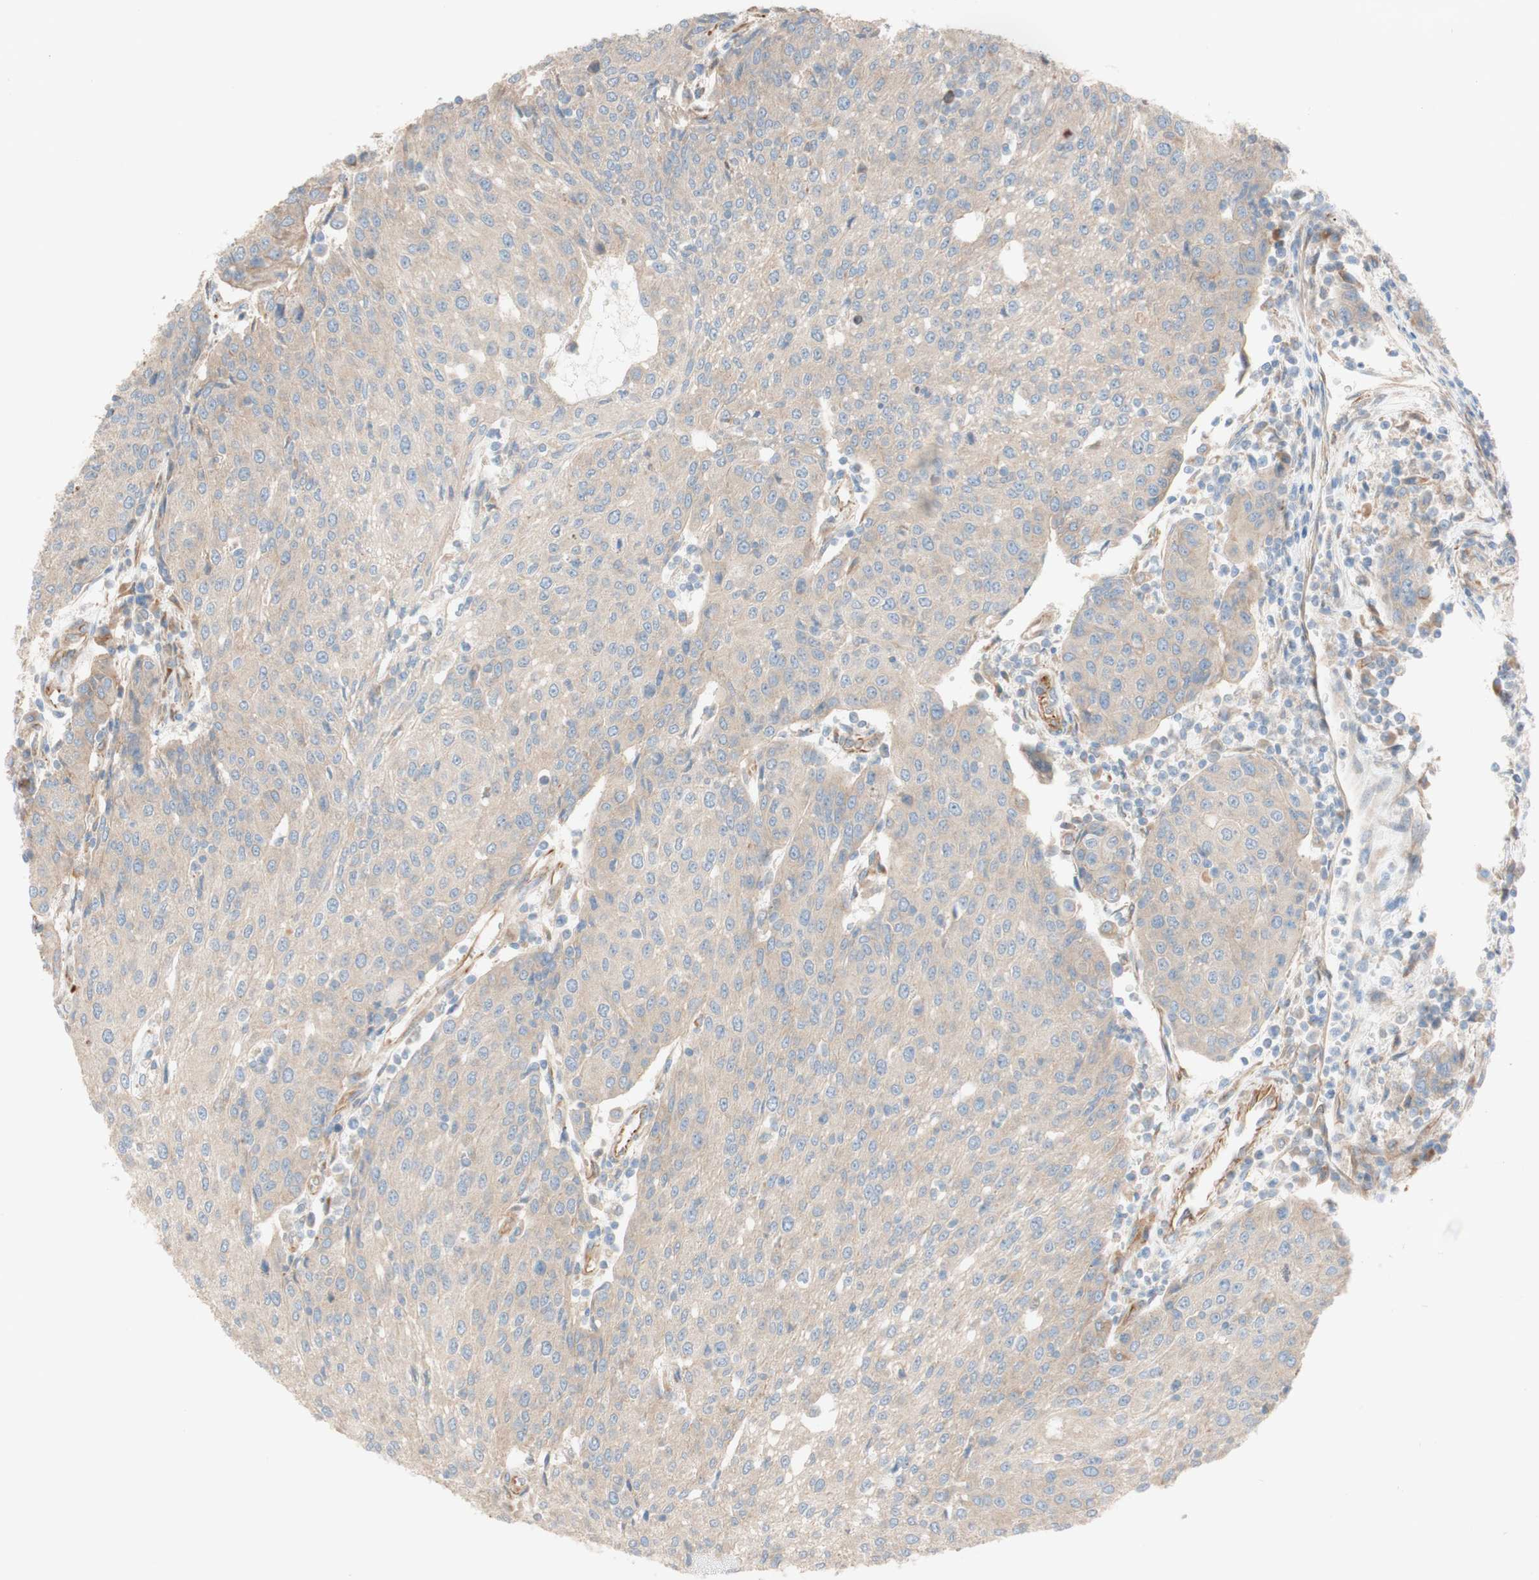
{"staining": {"intensity": "weak", "quantity": ">75%", "location": "cytoplasmic/membranous"}, "tissue": "urothelial cancer", "cell_type": "Tumor cells", "image_type": "cancer", "snomed": [{"axis": "morphology", "description": "Urothelial carcinoma, High grade"}, {"axis": "topography", "description": "Urinary bladder"}], "caption": "Protein staining of urothelial cancer tissue demonstrates weak cytoplasmic/membranous expression in about >75% of tumor cells.", "gene": "C1orf43", "patient": {"sex": "female", "age": 85}}